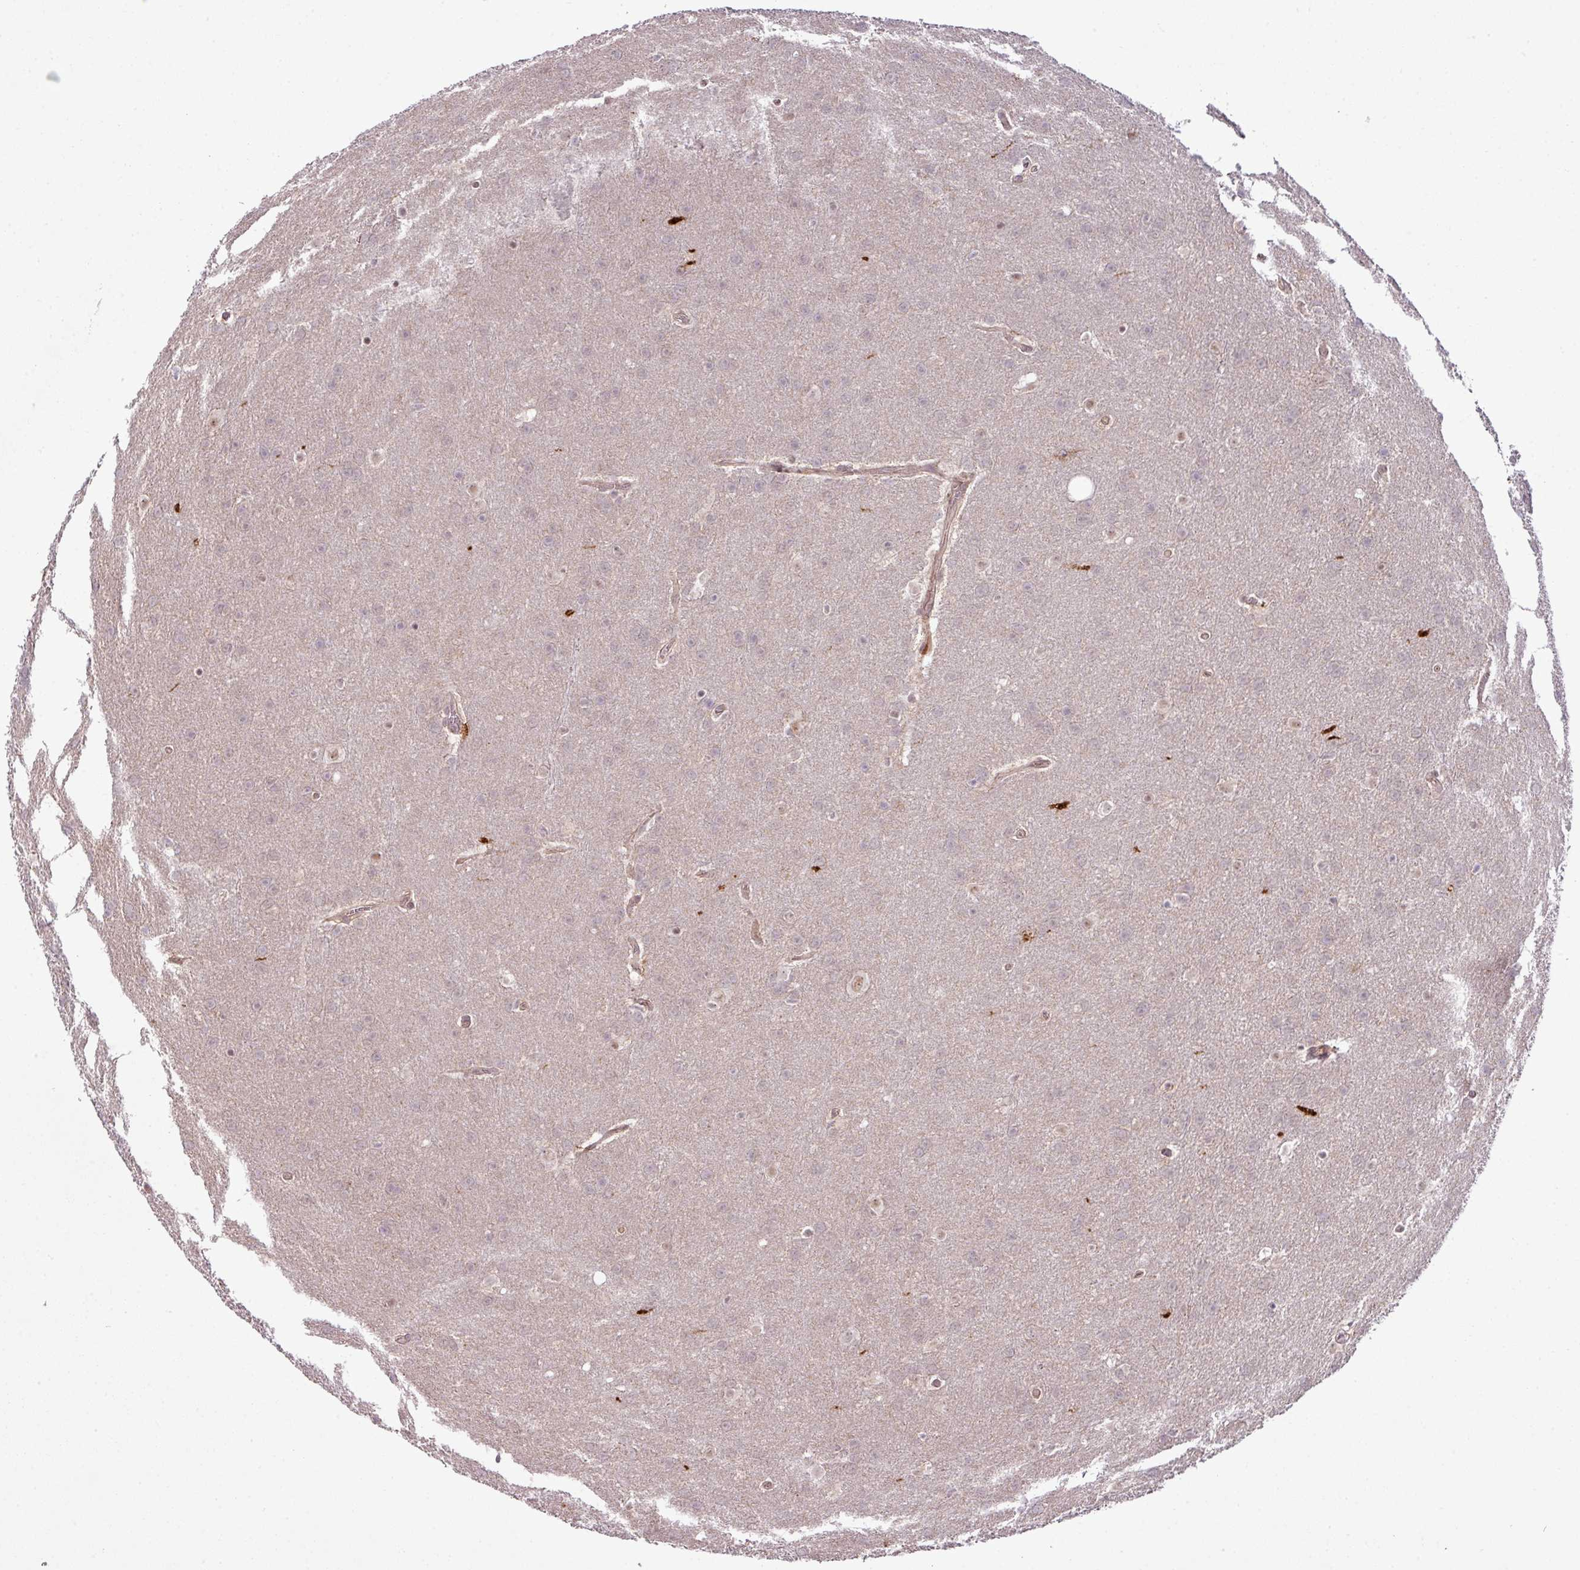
{"staining": {"intensity": "negative", "quantity": "none", "location": "none"}, "tissue": "glioma", "cell_type": "Tumor cells", "image_type": "cancer", "snomed": [{"axis": "morphology", "description": "Glioma, malignant, Low grade"}, {"axis": "topography", "description": "Brain"}], "caption": "Immunohistochemistry (IHC) micrograph of neoplastic tissue: malignant low-grade glioma stained with DAB reveals no significant protein staining in tumor cells.", "gene": "ZC2HC1C", "patient": {"sex": "female", "age": 32}}